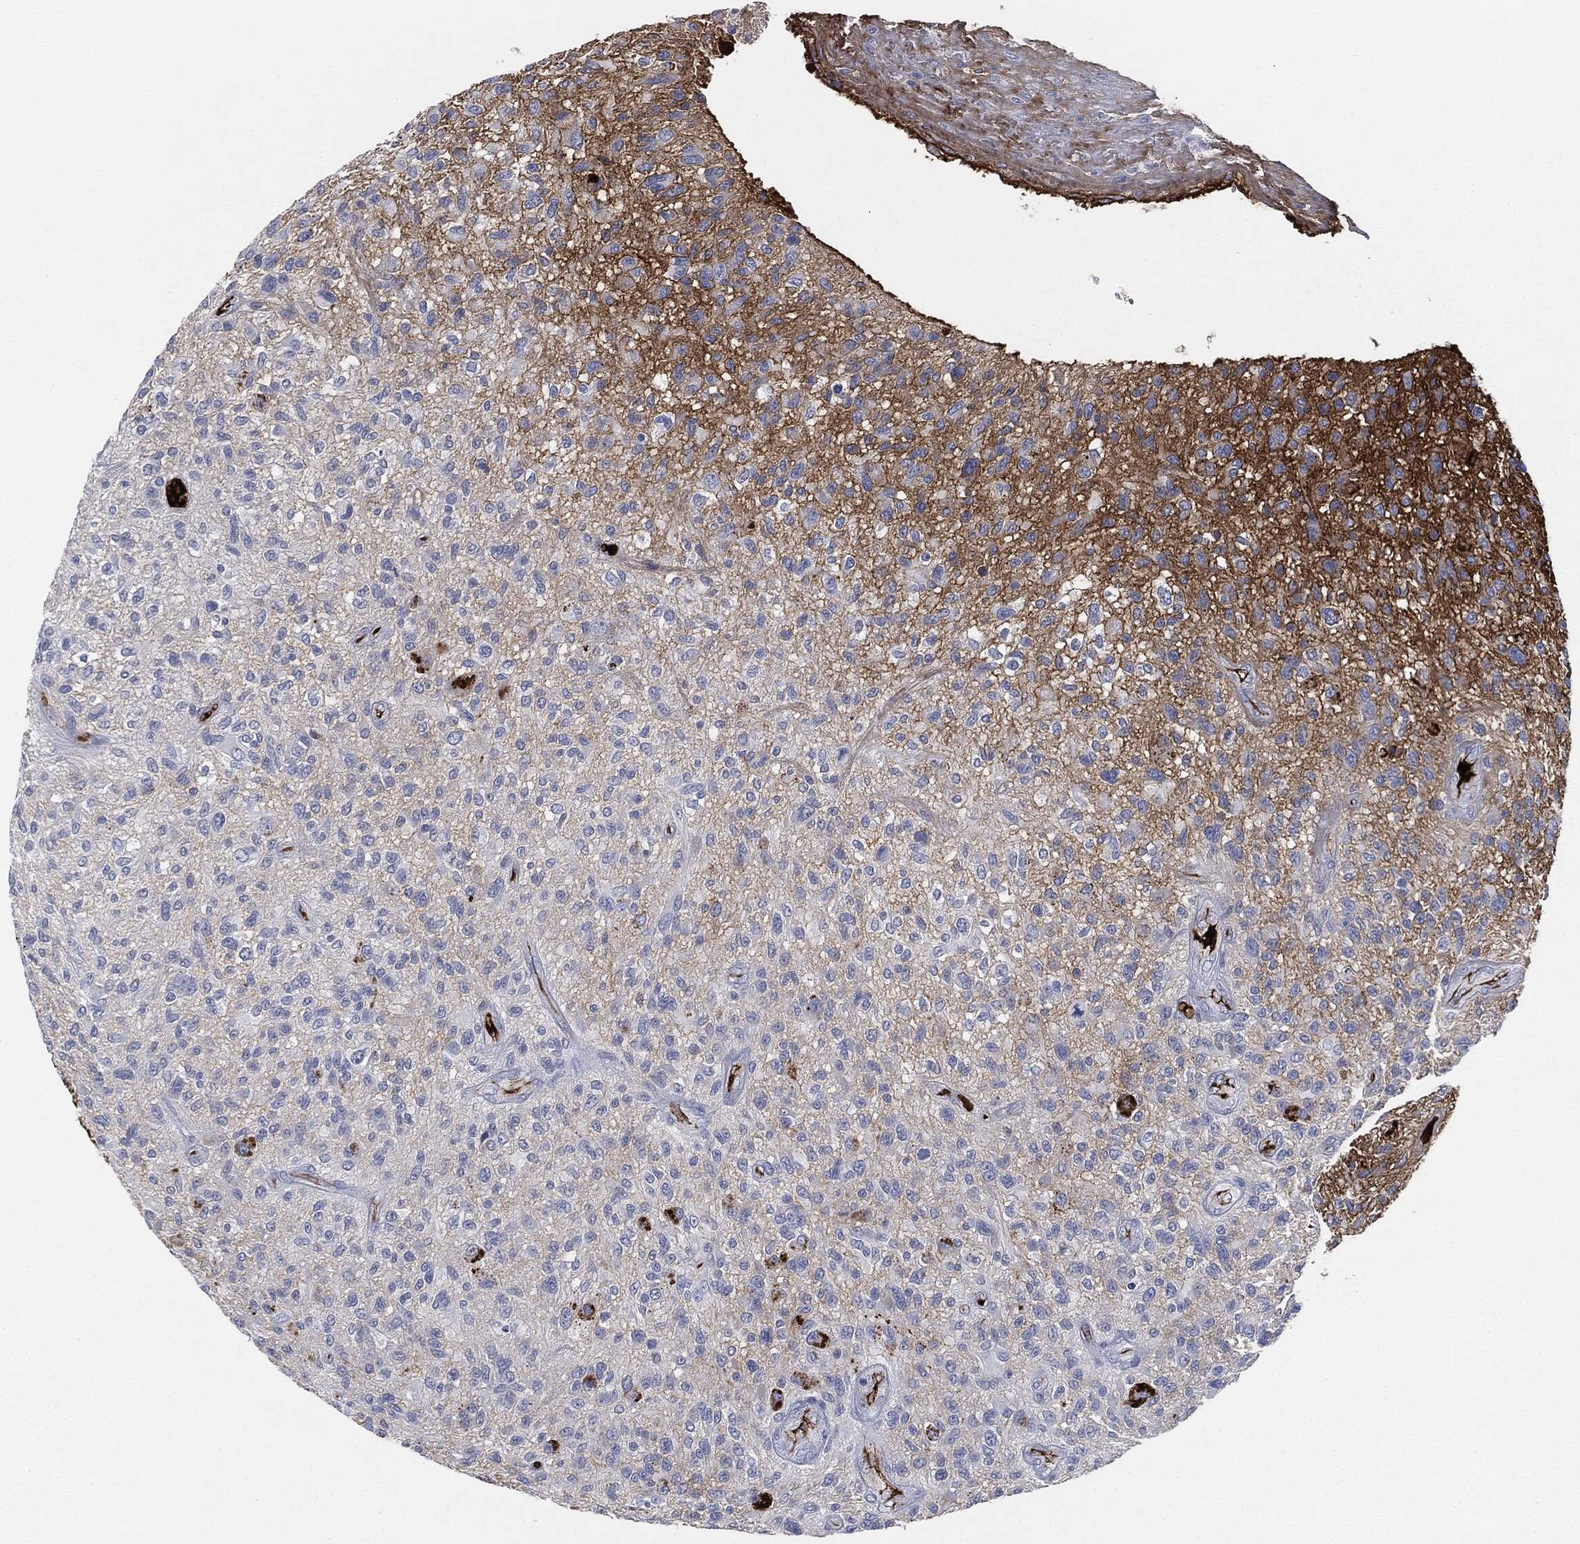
{"staining": {"intensity": "negative", "quantity": "none", "location": "none"}, "tissue": "glioma", "cell_type": "Tumor cells", "image_type": "cancer", "snomed": [{"axis": "morphology", "description": "Glioma, malignant, High grade"}, {"axis": "topography", "description": "Brain"}], "caption": "DAB immunohistochemical staining of human malignant glioma (high-grade) shows no significant staining in tumor cells. (DAB (3,3'-diaminobenzidine) IHC visualized using brightfield microscopy, high magnification).", "gene": "APOB", "patient": {"sex": "male", "age": 47}}